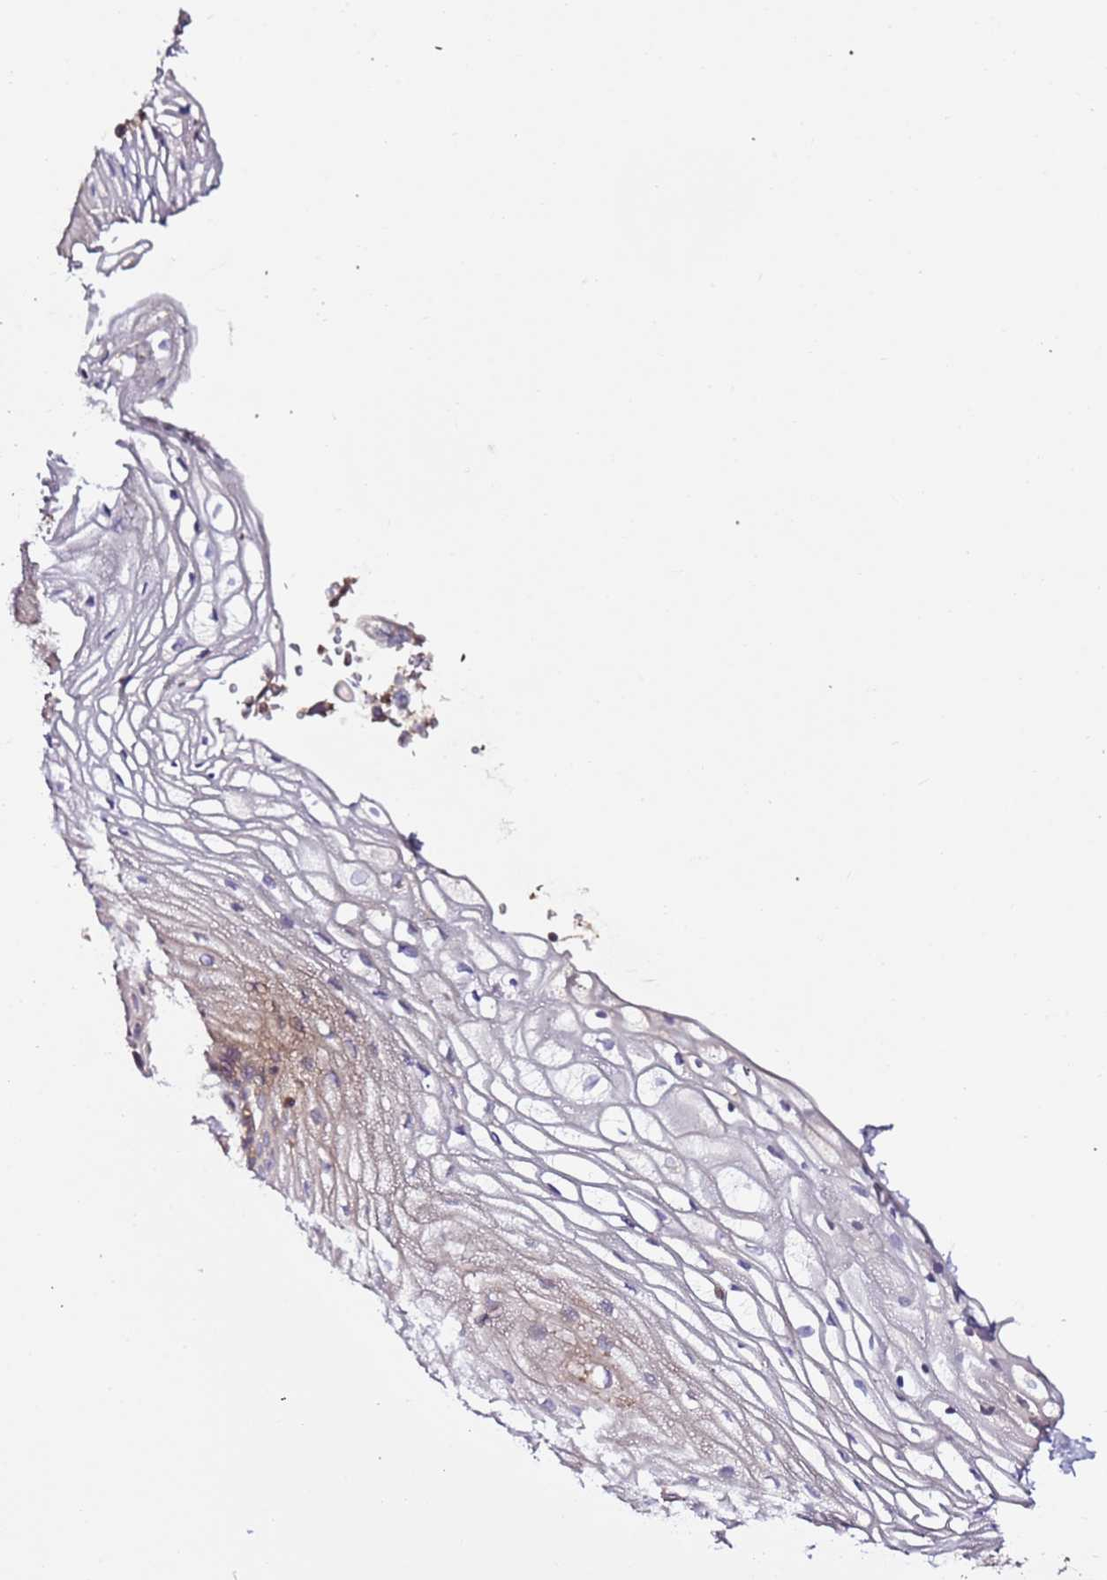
{"staining": {"intensity": "weak", "quantity": "25%-75%", "location": "cytoplasmic/membranous"}, "tissue": "vagina", "cell_type": "Squamous epithelial cells", "image_type": "normal", "snomed": [{"axis": "morphology", "description": "Normal tissue, NOS"}, {"axis": "topography", "description": "Vagina"}], "caption": "An immunohistochemistry (IHC) micrograph of normal tissue is shown. Protein staining in brown shows weak cytoplasmic/membranous positivity in vagina within squamous epithelial cells. Nuclei are stained in blue.", "gene": "FLVCR1", "patient": {"sex": "female", "age": 60}}